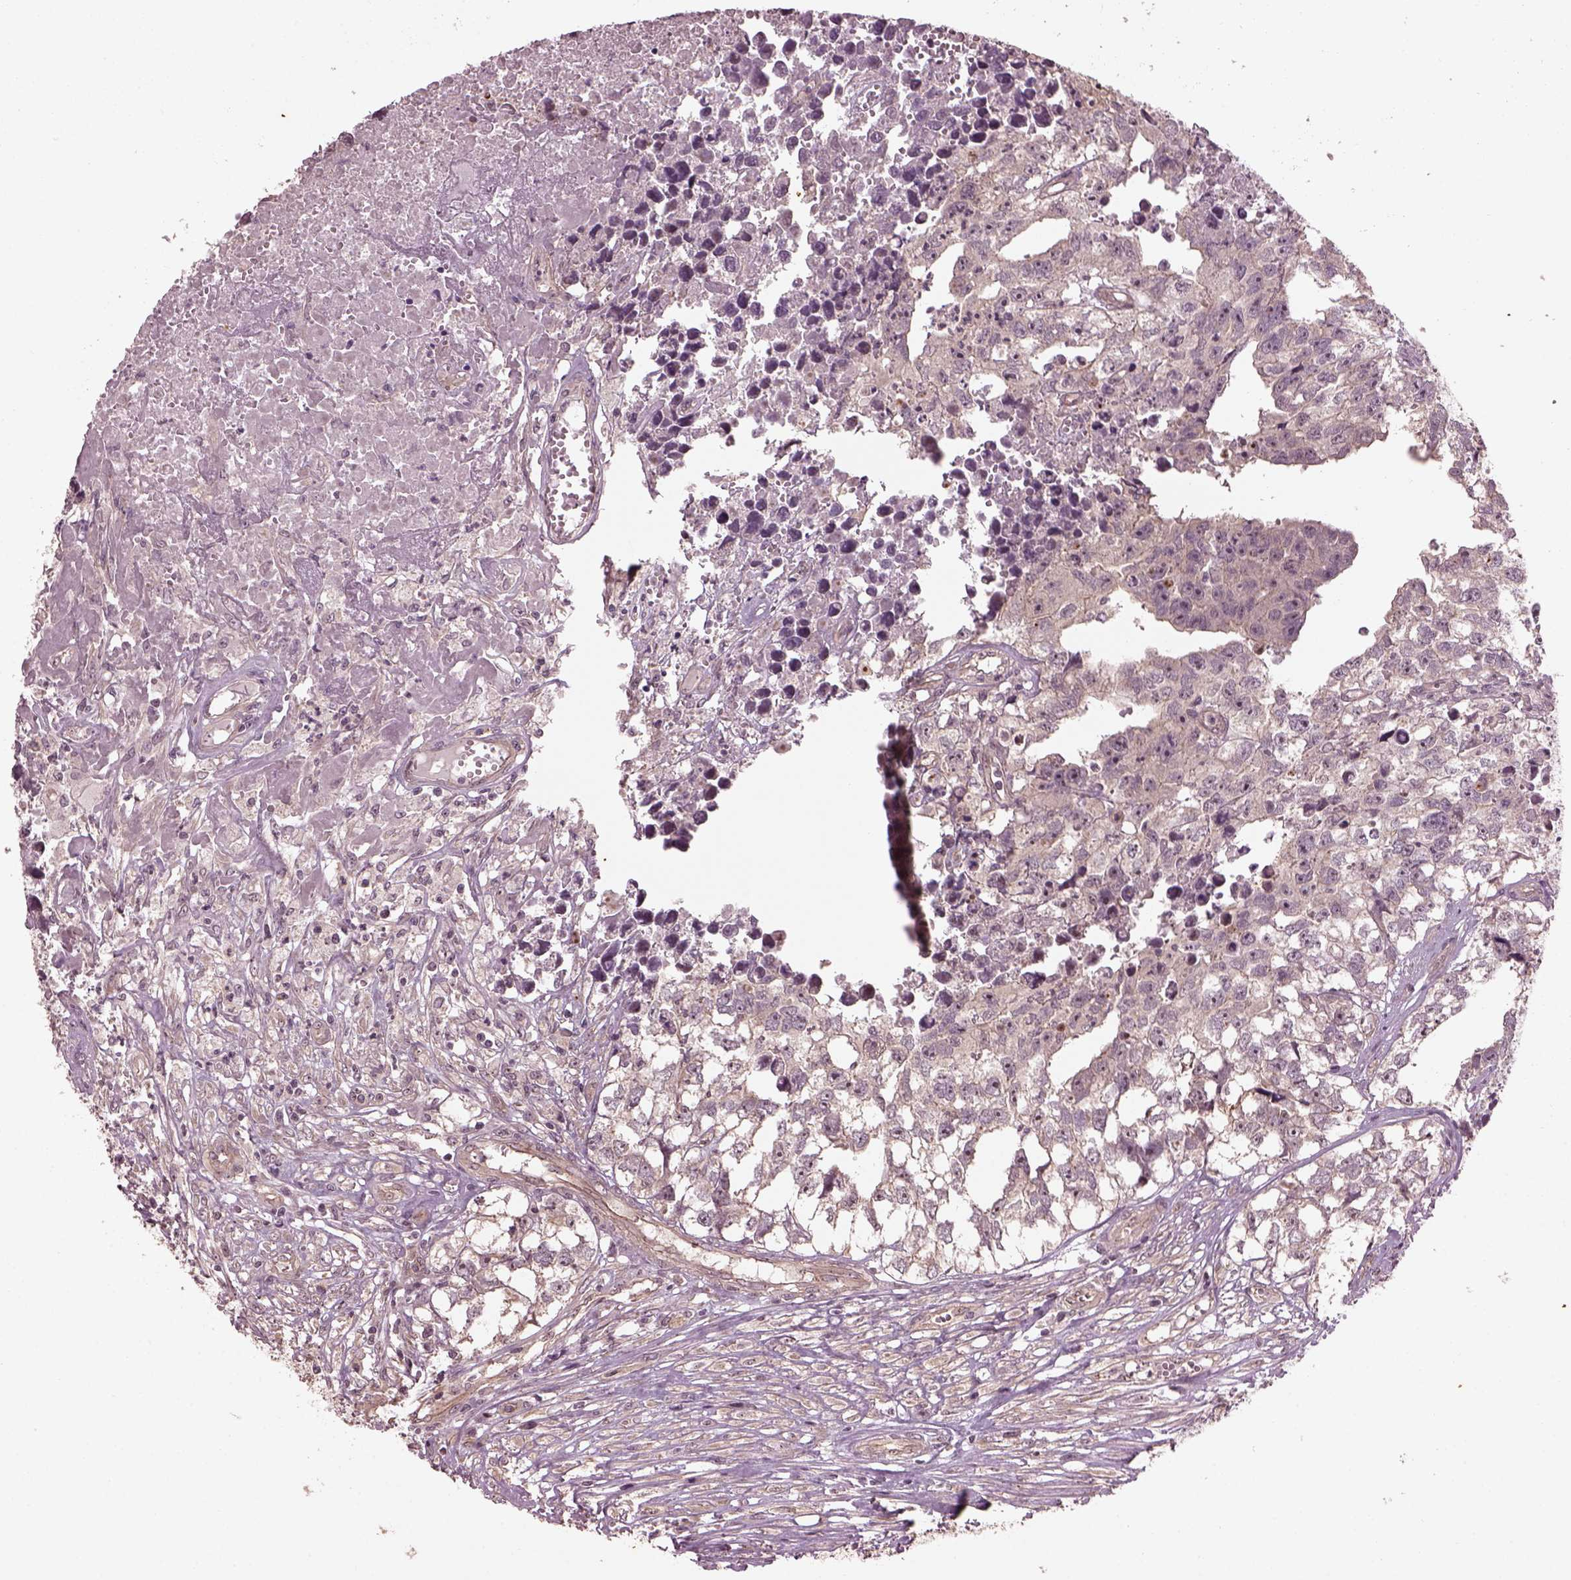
{"staining": {"intensity": "negative", "quantity": "none", "location": "none"}, "tissue": "testis cancer", "cell_type": "Tumor cells", "image_type": "cancer", "snomed": [{"axis": "morphology", "description": "Carcinoma, Embryonal, NOS"}, {"axis": "morphology", "description": "Teratoma, malignant, NOS"}, {"axis": "topography", "description": "Testis"}], "caption": "An image of human testis cancer is negative for staining in tumor cells.", "gene": "GNRH1", "patient": {"sex": "male", "age": 44}}